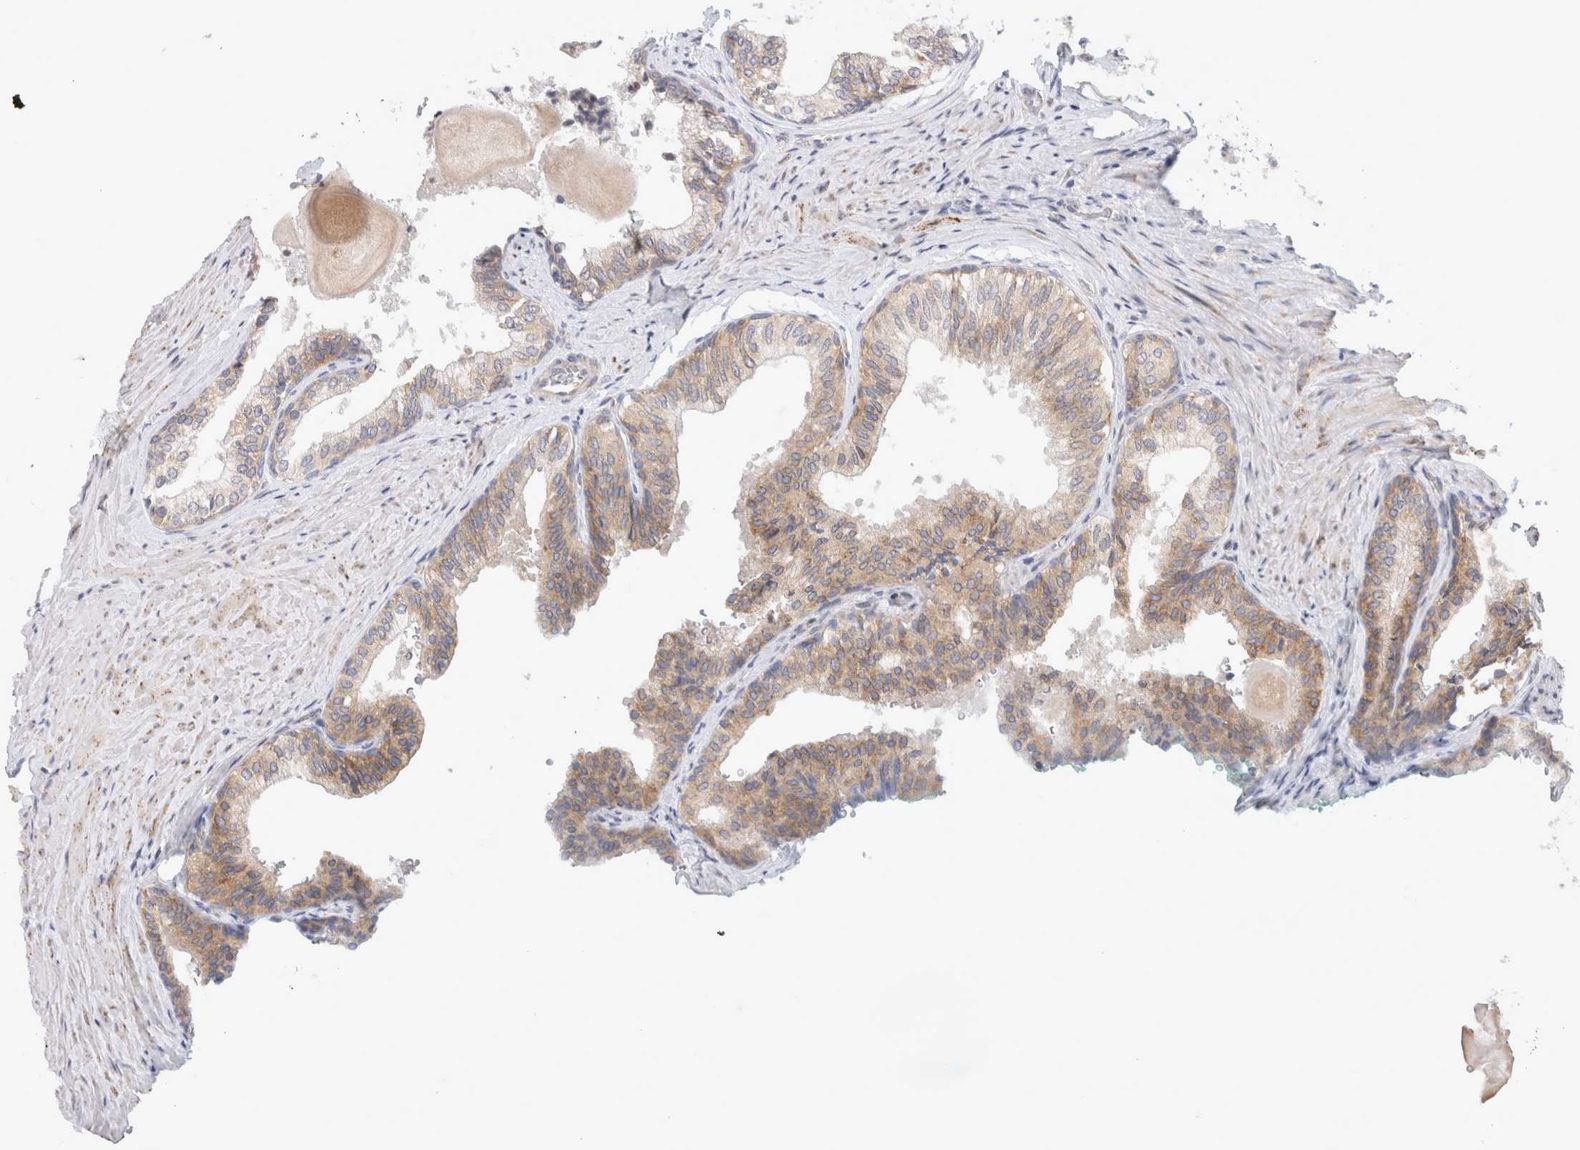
{"staining": {"intensity": "moderate", "quantity": ">75%", "location": "cytoplasmic/membranous"}, "tissue": "prostate cancer", "cell_type": "Tumor cells", "image_type": "cancer", "snomed": [{"axis": "morphology", "description": "Adenocarcinoma, Low grade"}, {"axis": "topography", "description": "Prostate"}], "caption": "Prostate cancer (low-grade adenocarcinoma) stained with a brown dye demonstrates moderate cytoplasmic/membranous positive staining in about >75% of tumor cells.", "gene": "RPN2", "patient": {"sex": "male", "age": 60}}